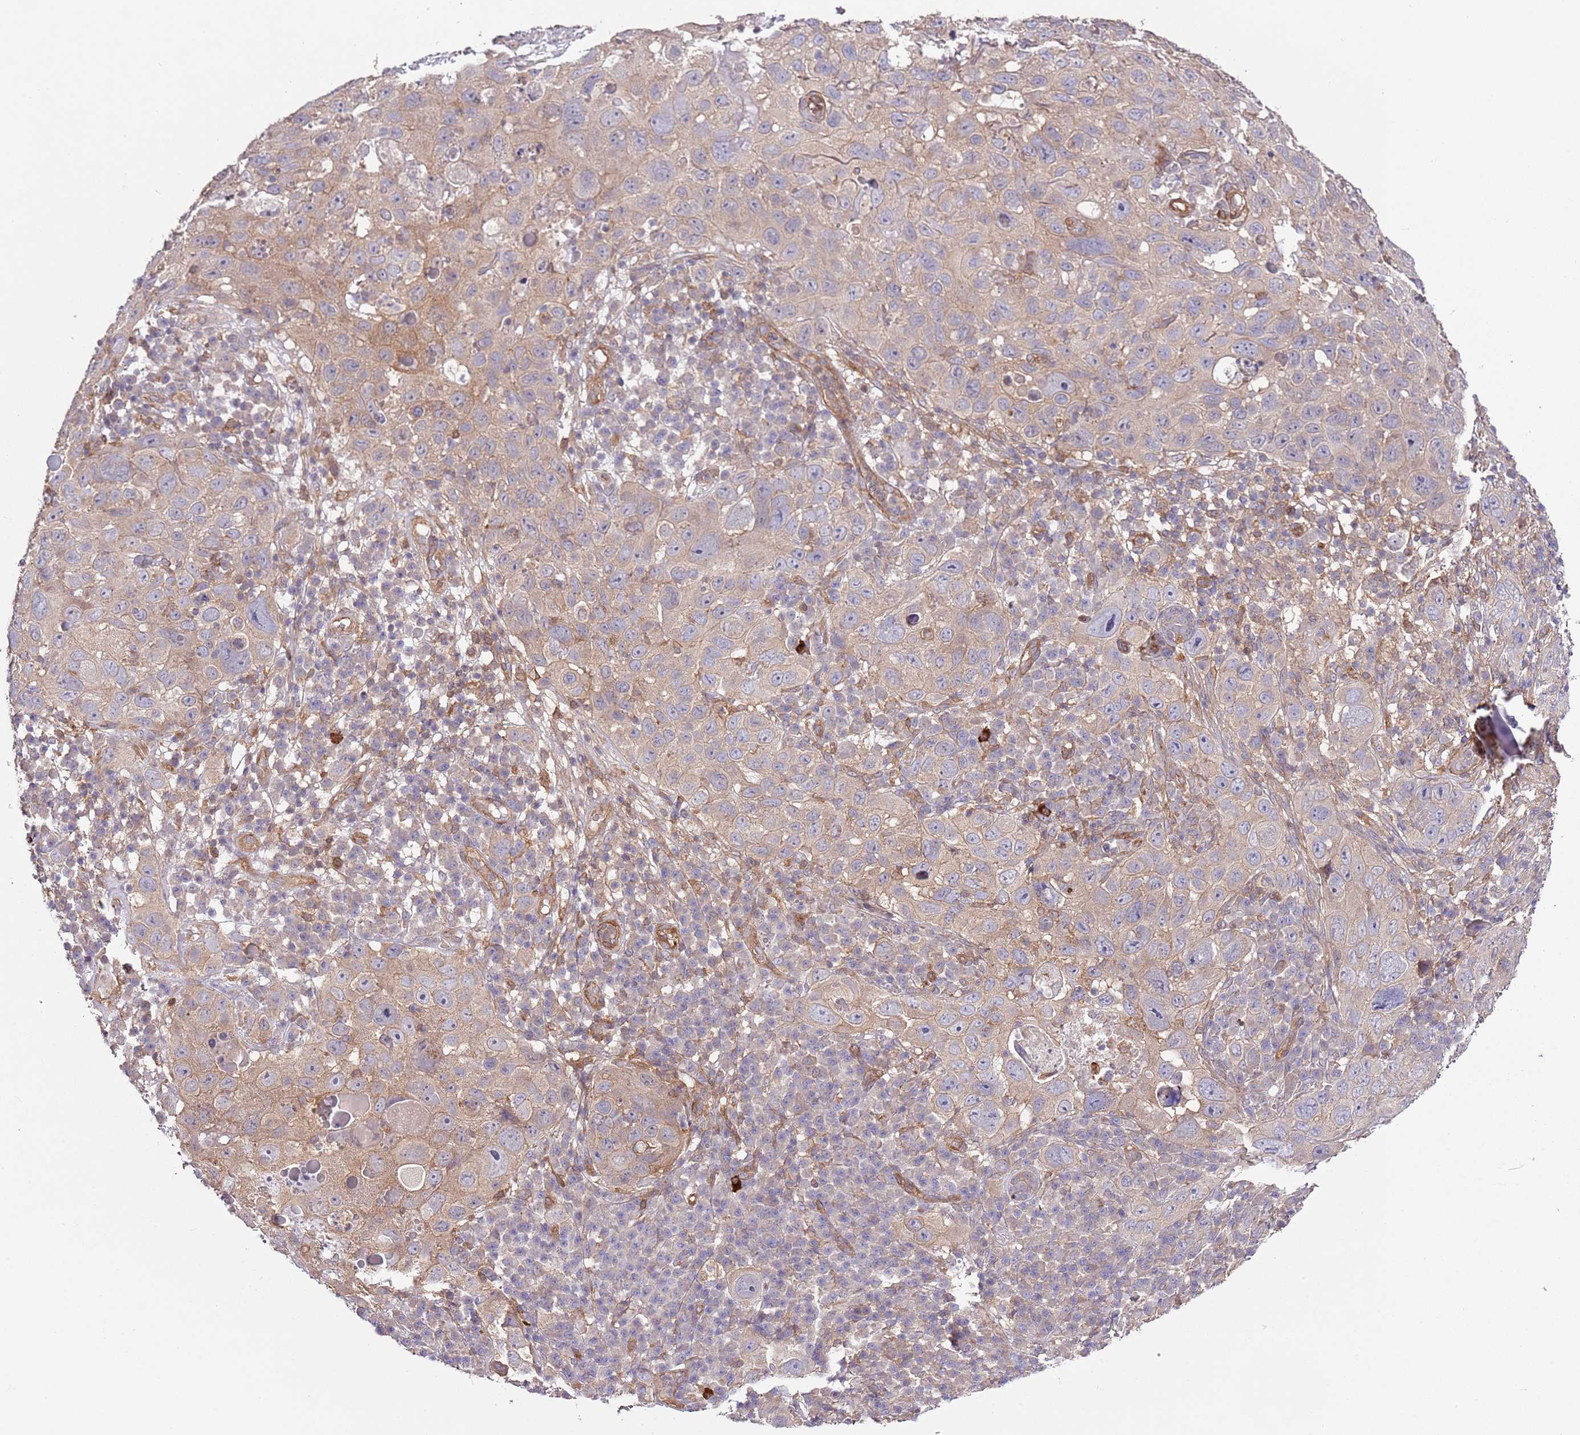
{"staining": {"intensity": "weak", "quantity": "<25%", "location": "cytoplasmic/membranous"}, "tissue": "skin cancer", "cell_type": "Tumor cells", "image_type": "cancer", "snomed": [{"axis": "morphology", "description": "Squamous cell carcinoma in situ, NOS"}, {"axis": "morphology", "description": "Squamous cell carcinoma, NOS"}, {"axis": "topography", "description": "Skin"}], "caption": "Skin squamous cell carcinoma in situ stained for a protein using immunohistochemistry (IHC) shows no positivity tumor cells.", "gene": "LPIN2", "patient": {"sex": "male", "age": 93}}